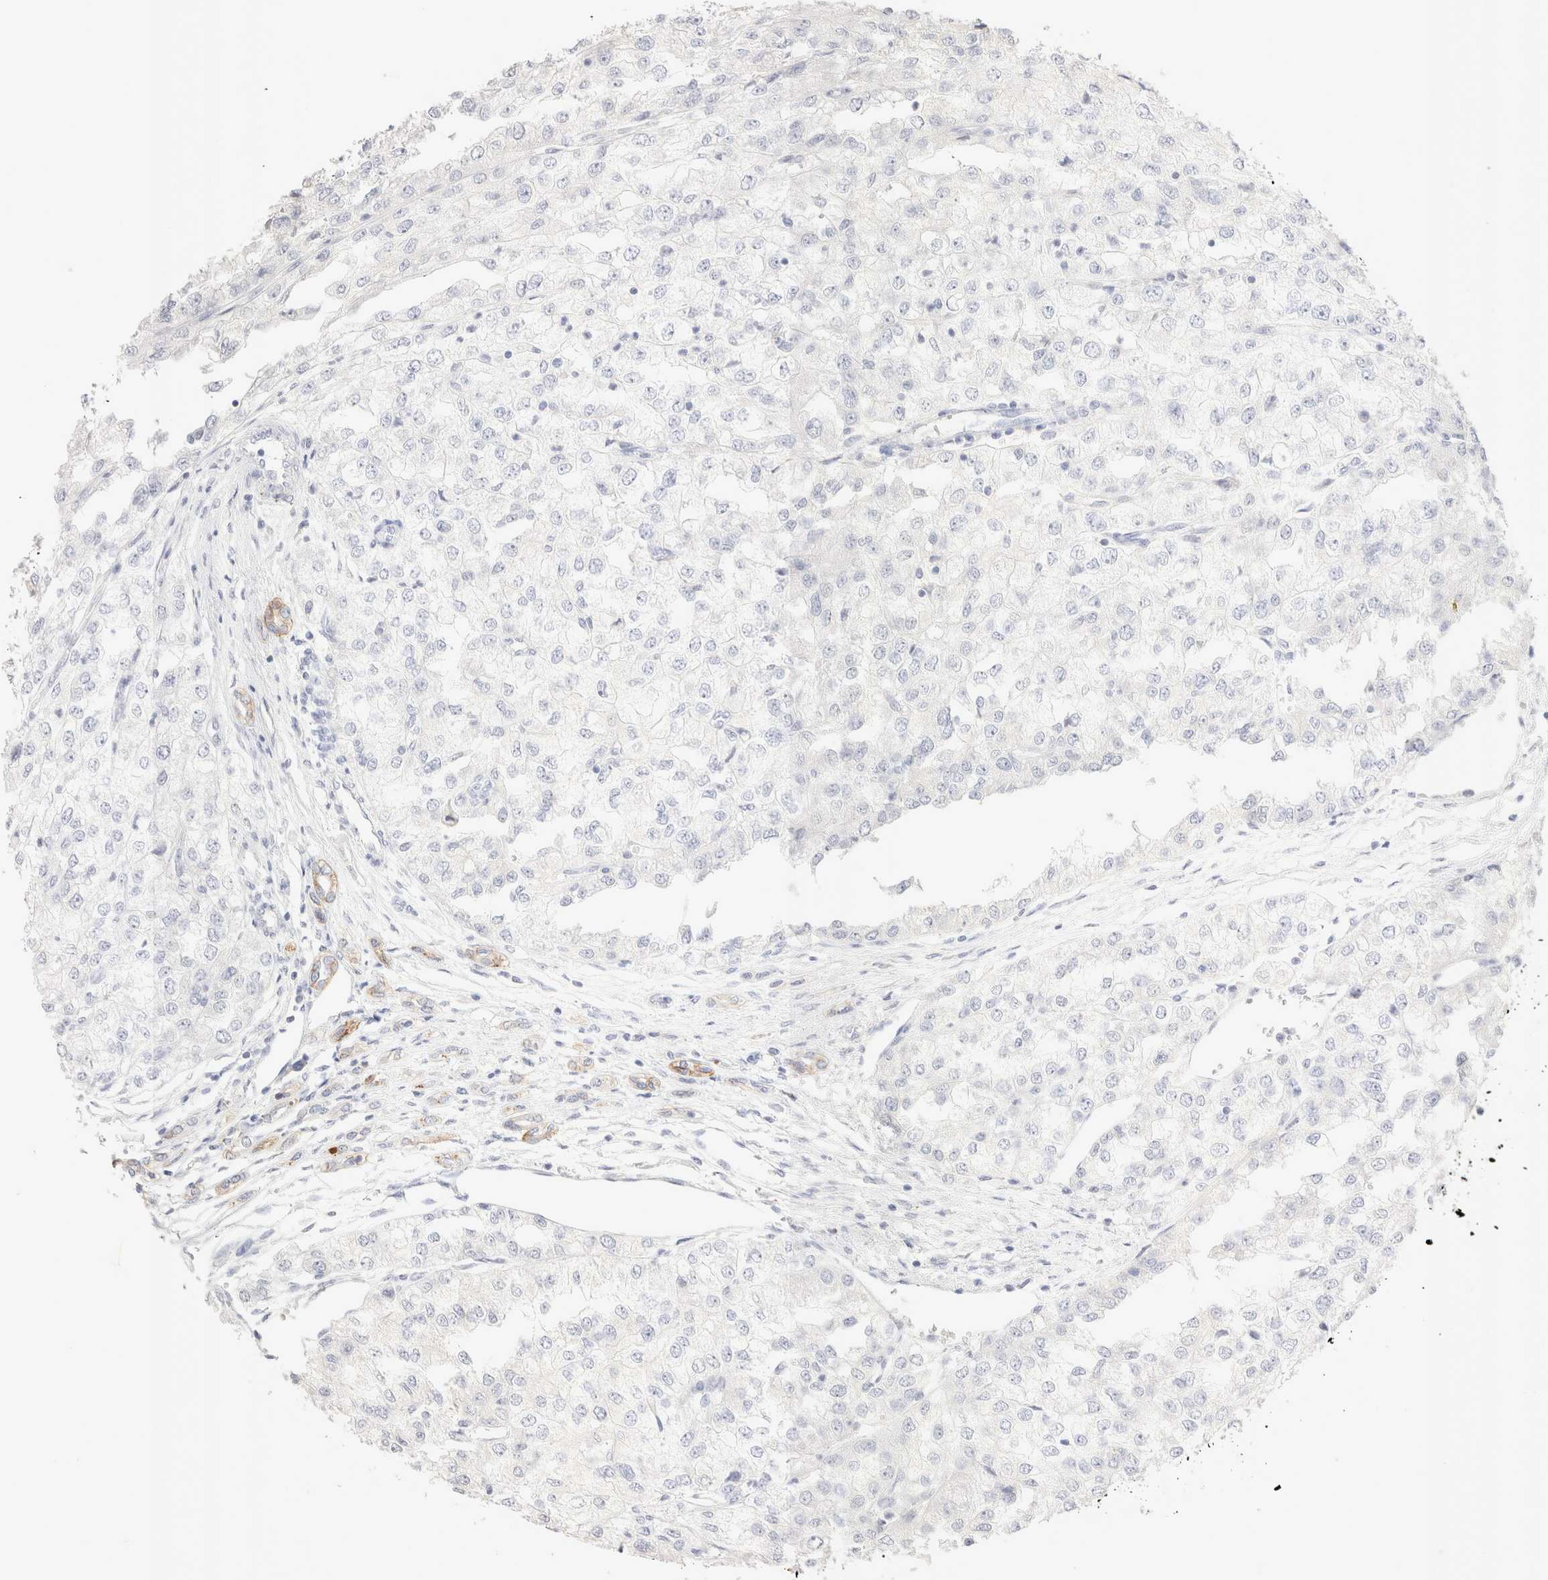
{"staining": {"intensity": "negative", "quantity": "none", "location": "none"}, "tissue": "renal cancer", "cell_type": "Tumor cells", "image_type": "cancer", "snomed": [{"axis": "morphology", "description": "Adenocarcinoma, NOS"}, {"axis": "topography", "description": "Kidney"}], "caption": "A micrograph of adenocarcinoma (renal) stained for a protein demonstrates no brown staining in tumor cells.", "gene": "EPCAM", "patient": {"sex": "female", "age": 54}}